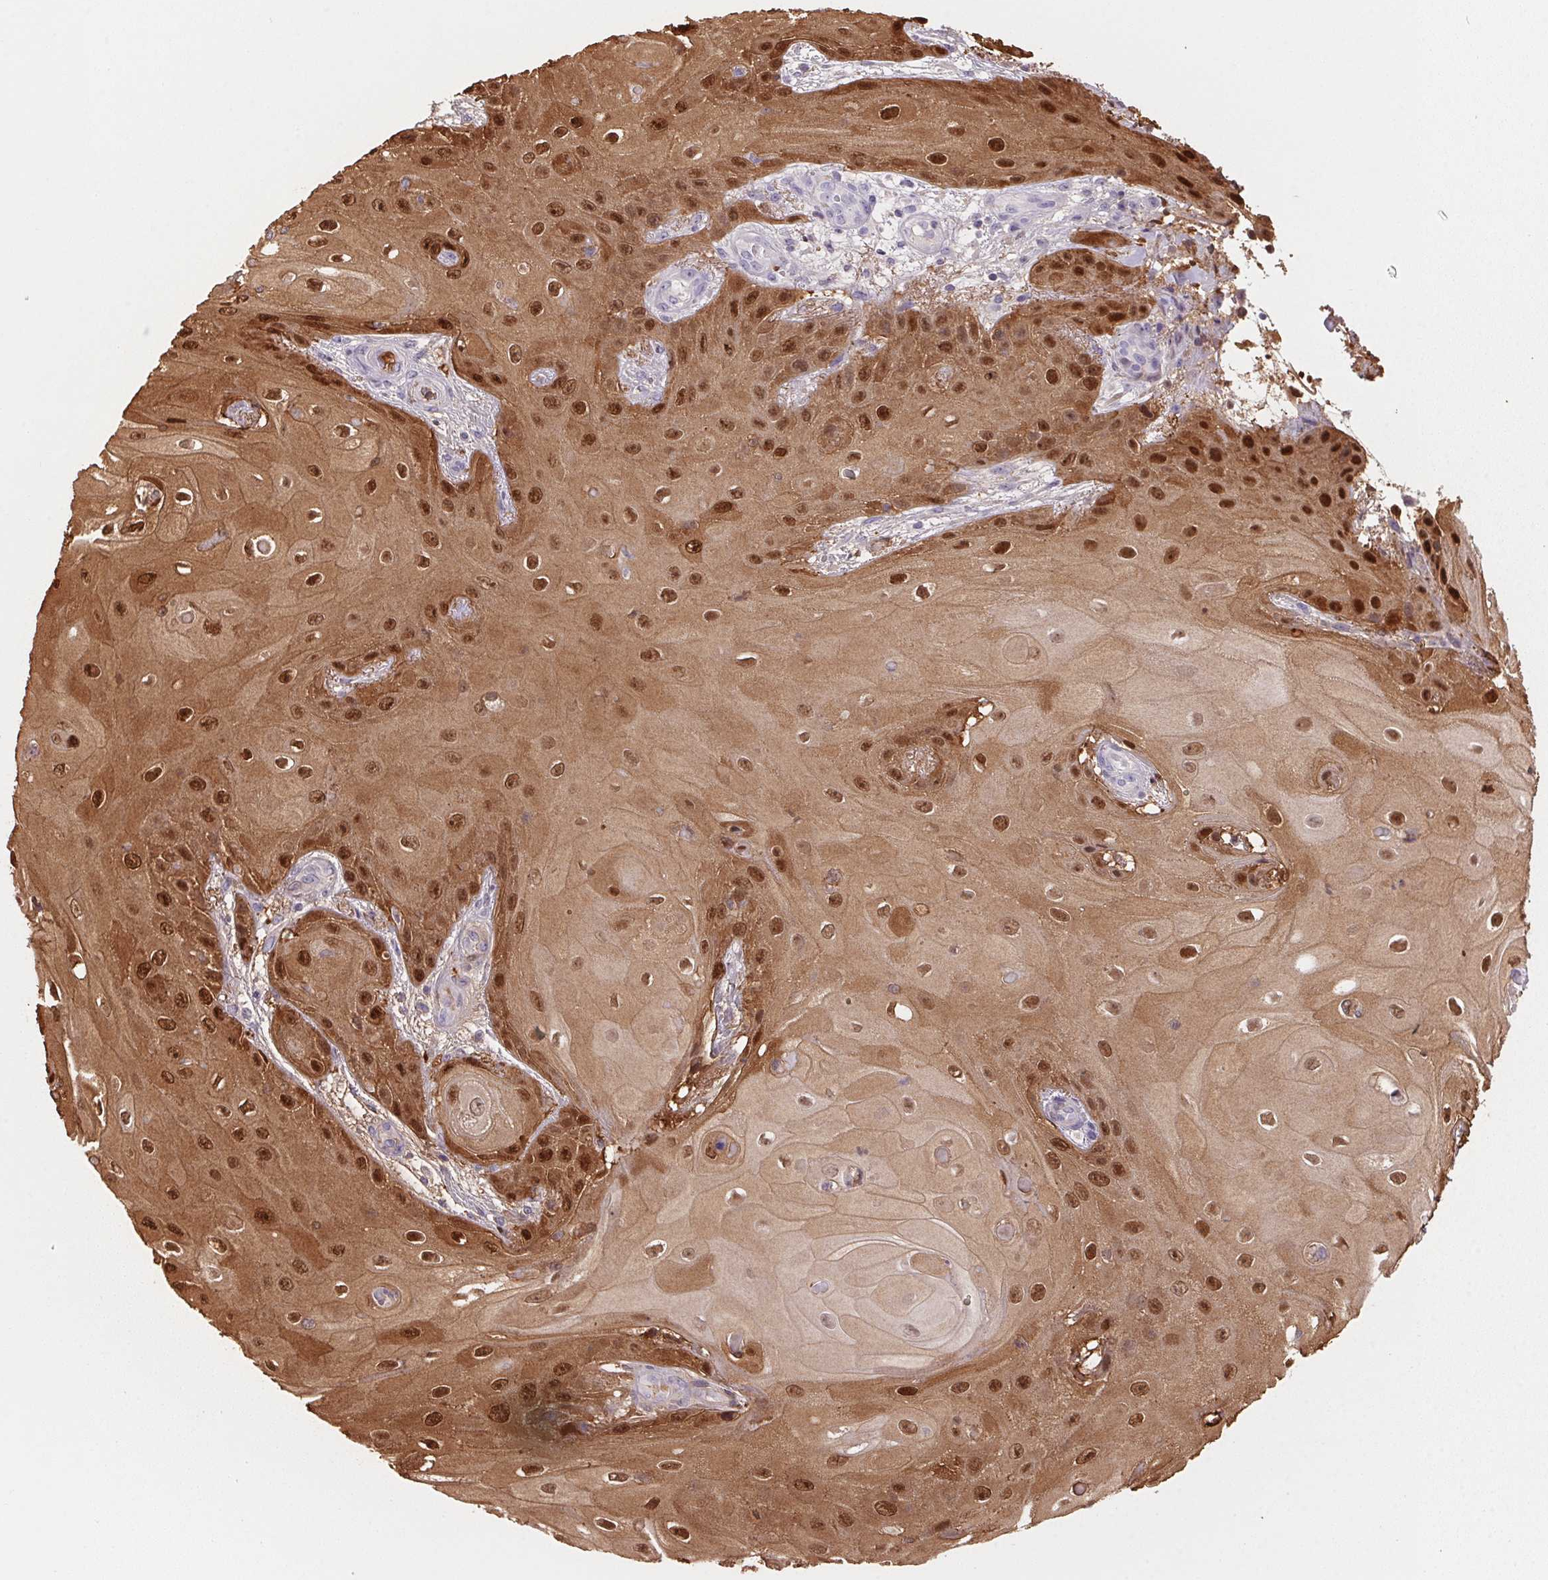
{"staining": {"intensity": "moderate", "quantity": ">75%", "location": "cytoplasmic/membranous,nuclear"}, "tissue": "skin cancer", "cell_type": "Tumor cells", "image_type": "cancer", "snomed": [{"axis": "morphology", "description": "Squamous cell carcinoma, NOS"}, {"axis": "topography", "description": "Skin"}], "caption": "Moderate cytoplasmic/membranous and nuclear positivity is seen in about >75% of tumor cells in skin cancer.", "gene": "S100A2", "patient": {"sex": "male", "age": 62}}